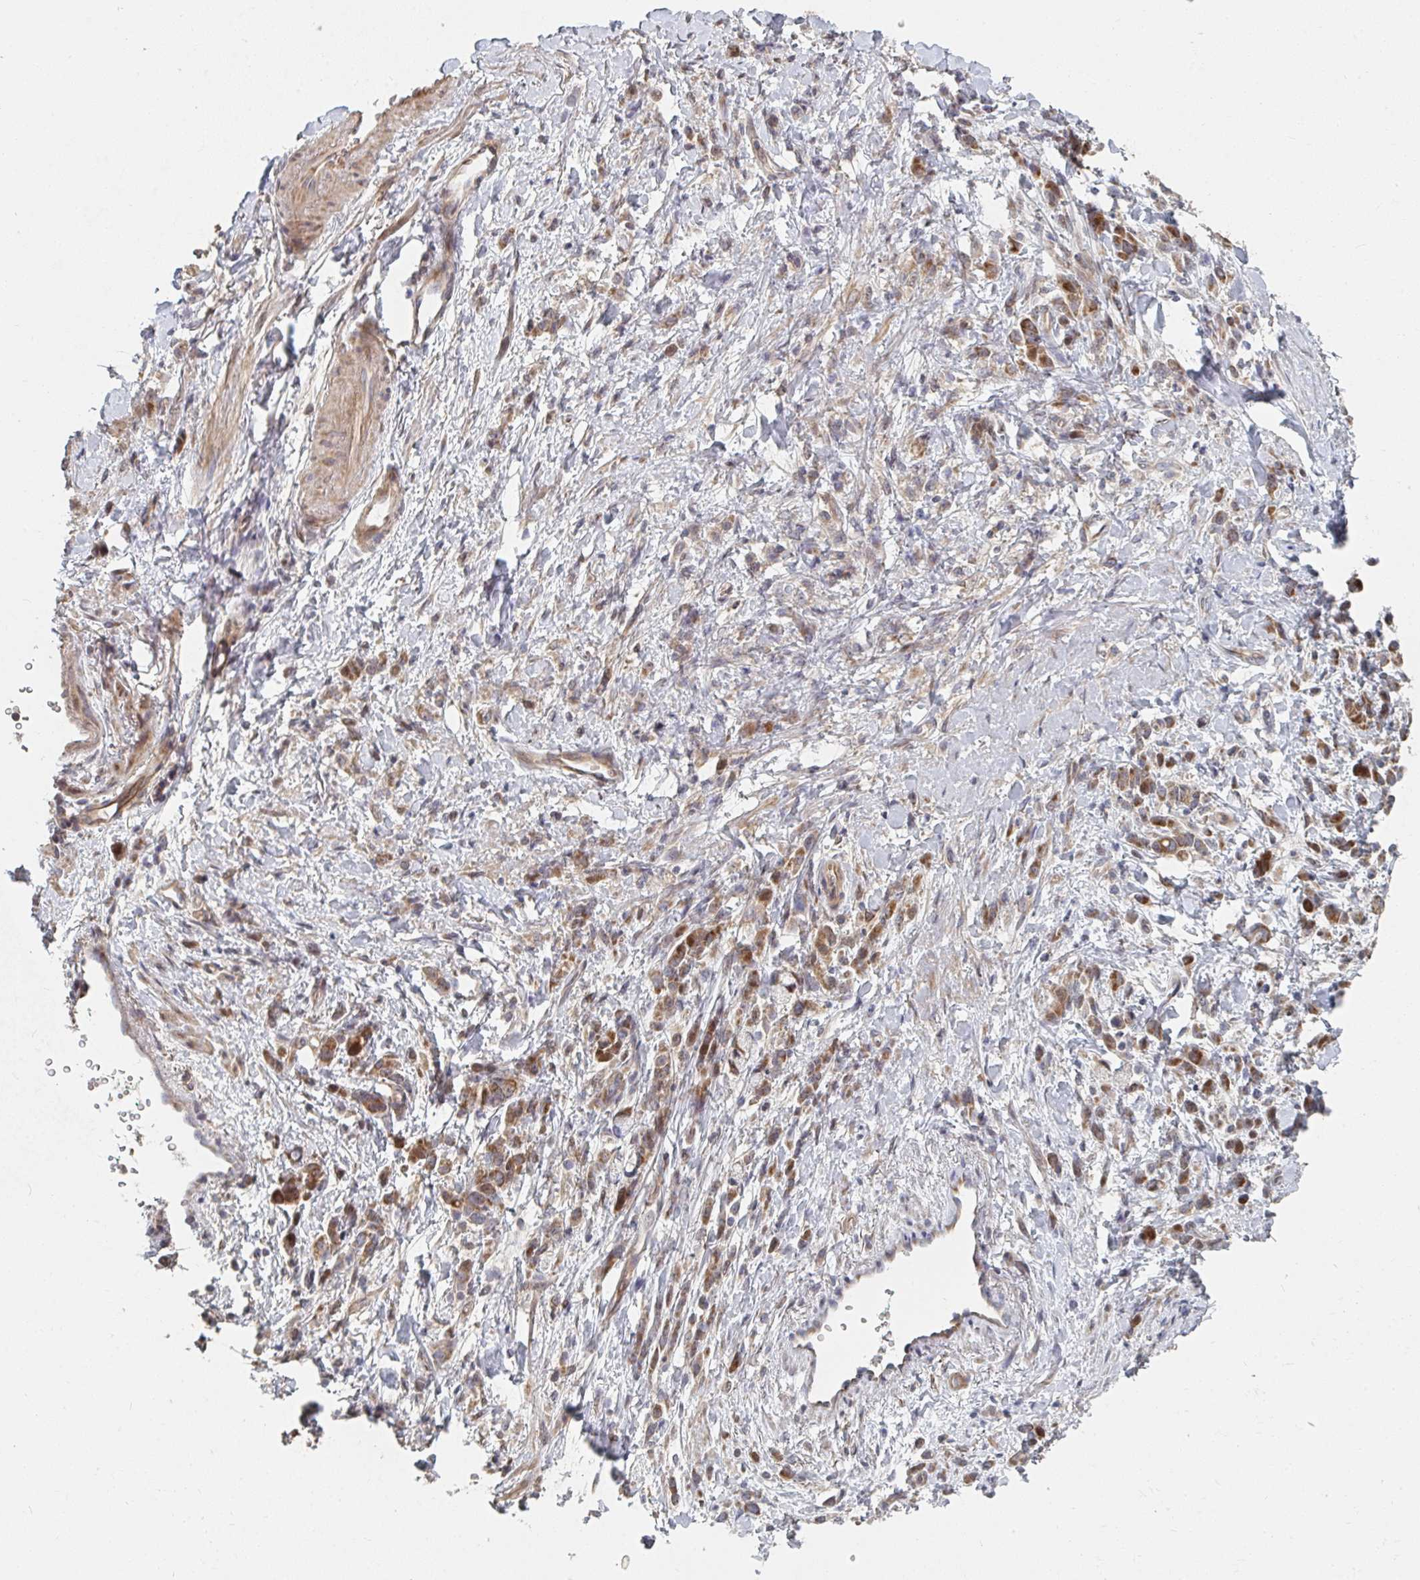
{"staining": {"intensity": "moderate", "quantity": ">75%", "location": "cytoplasmic/membranous"}, "tissue": "stomach cancer", "cell_type": "Tumor cells", "image_type": "cancer", "snomed": [{"axis": "morphology", "description": "Adenocarcinoma, NOS"}, {"axis": "topography", "description": "Stomach"}], "caption": "About >75% of tumor cells in stomach cancer show moderate cytoplasmic/membranous protein positivity as visualized by brown immunohistochemical staining.", "gene": "PTEN", "patient": {"sex": "male", "age": 77}}